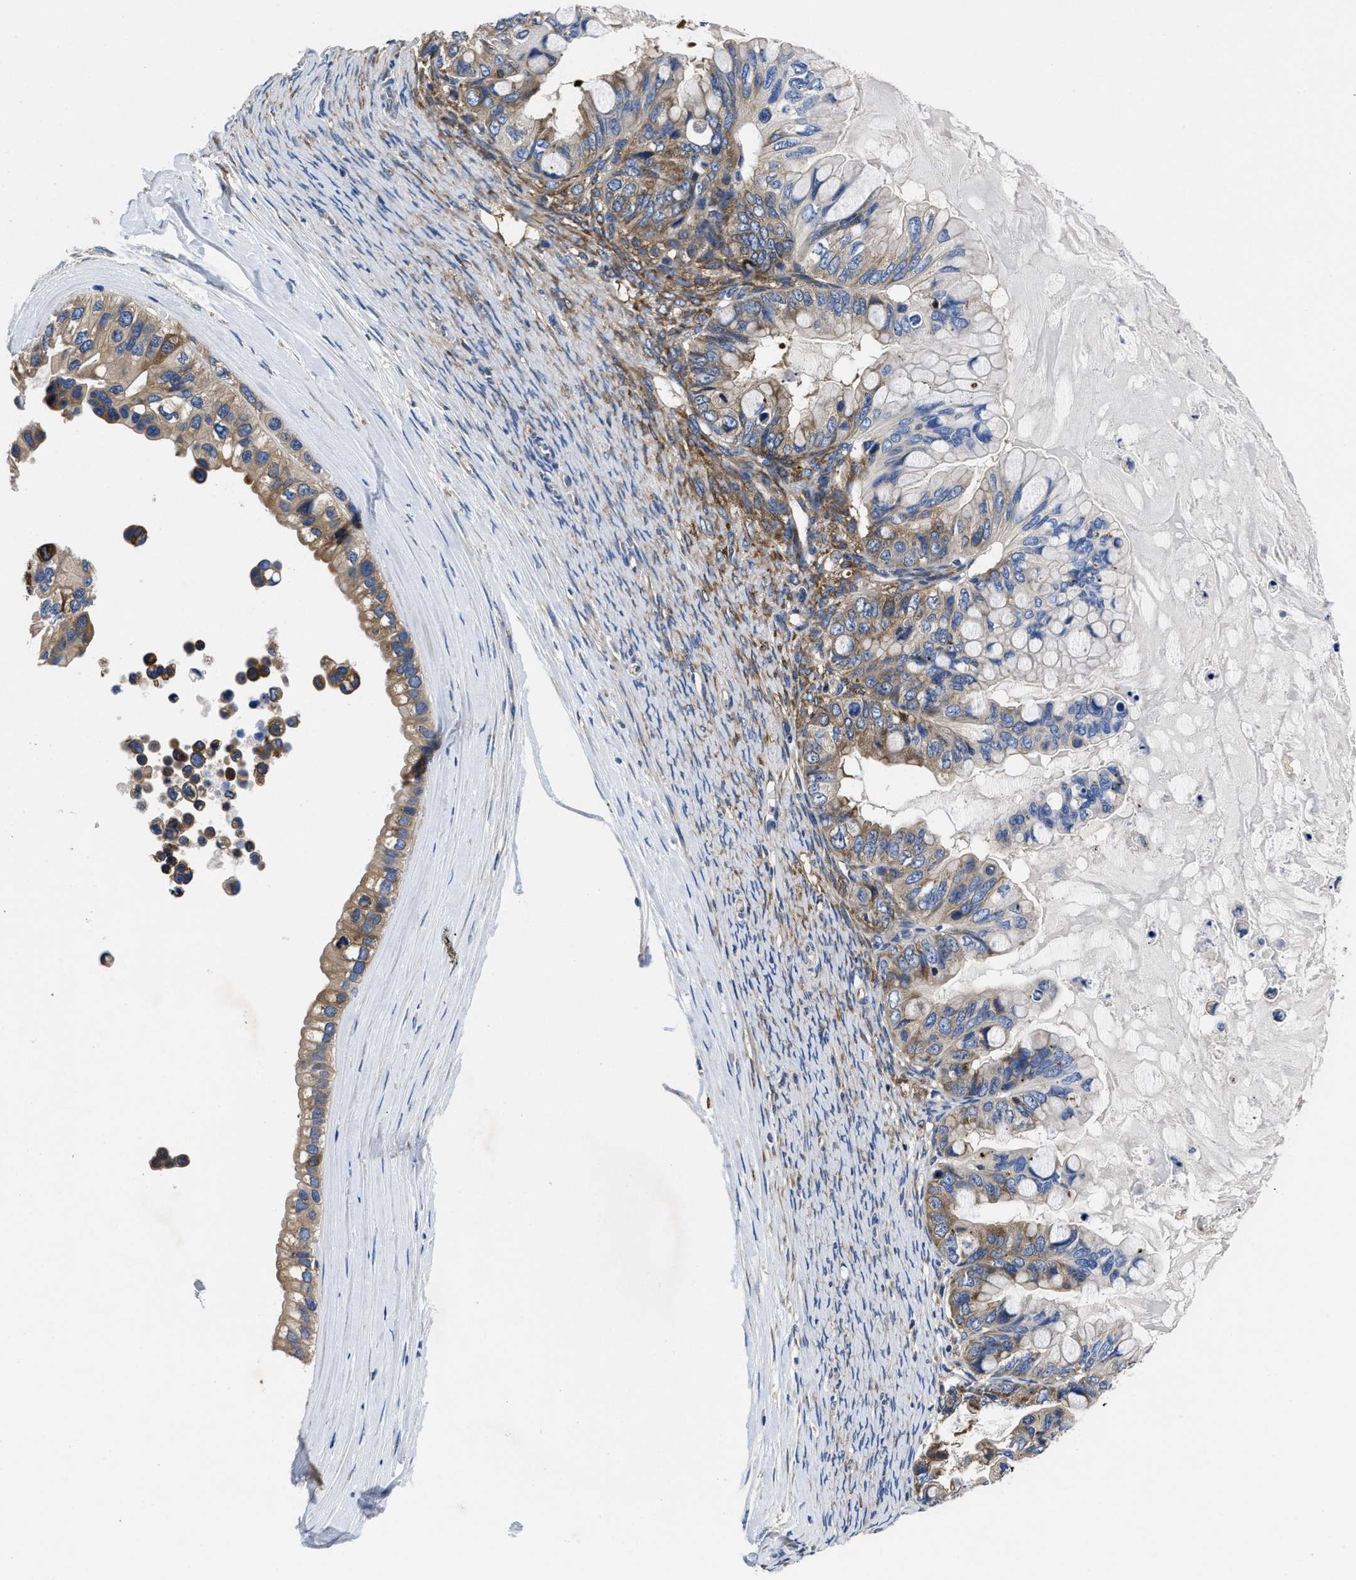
{"staining": {"intensity": "weak", "quantity": "25%-75%", "location": "cytoplasmic/membranous"}, "tissue": "ovarian cancer", "cell_type": "Tumor cells", "image_type": "cancer", "snomed": [{"axis": "morphology", "description": "Cystadenocarcinoma, mucinous, NOS"}, {"axis": "topography", "description": "Ovary"}], "caption": "Approximately 25%-75% of tumor cells in ovarian cancer demonstrate weak cytoplasmic/membranous protein positivity as visualized by brown immunohistochemical staining.", "gene": "YARS1", "patient": {"sex": "female", "age": 80}}